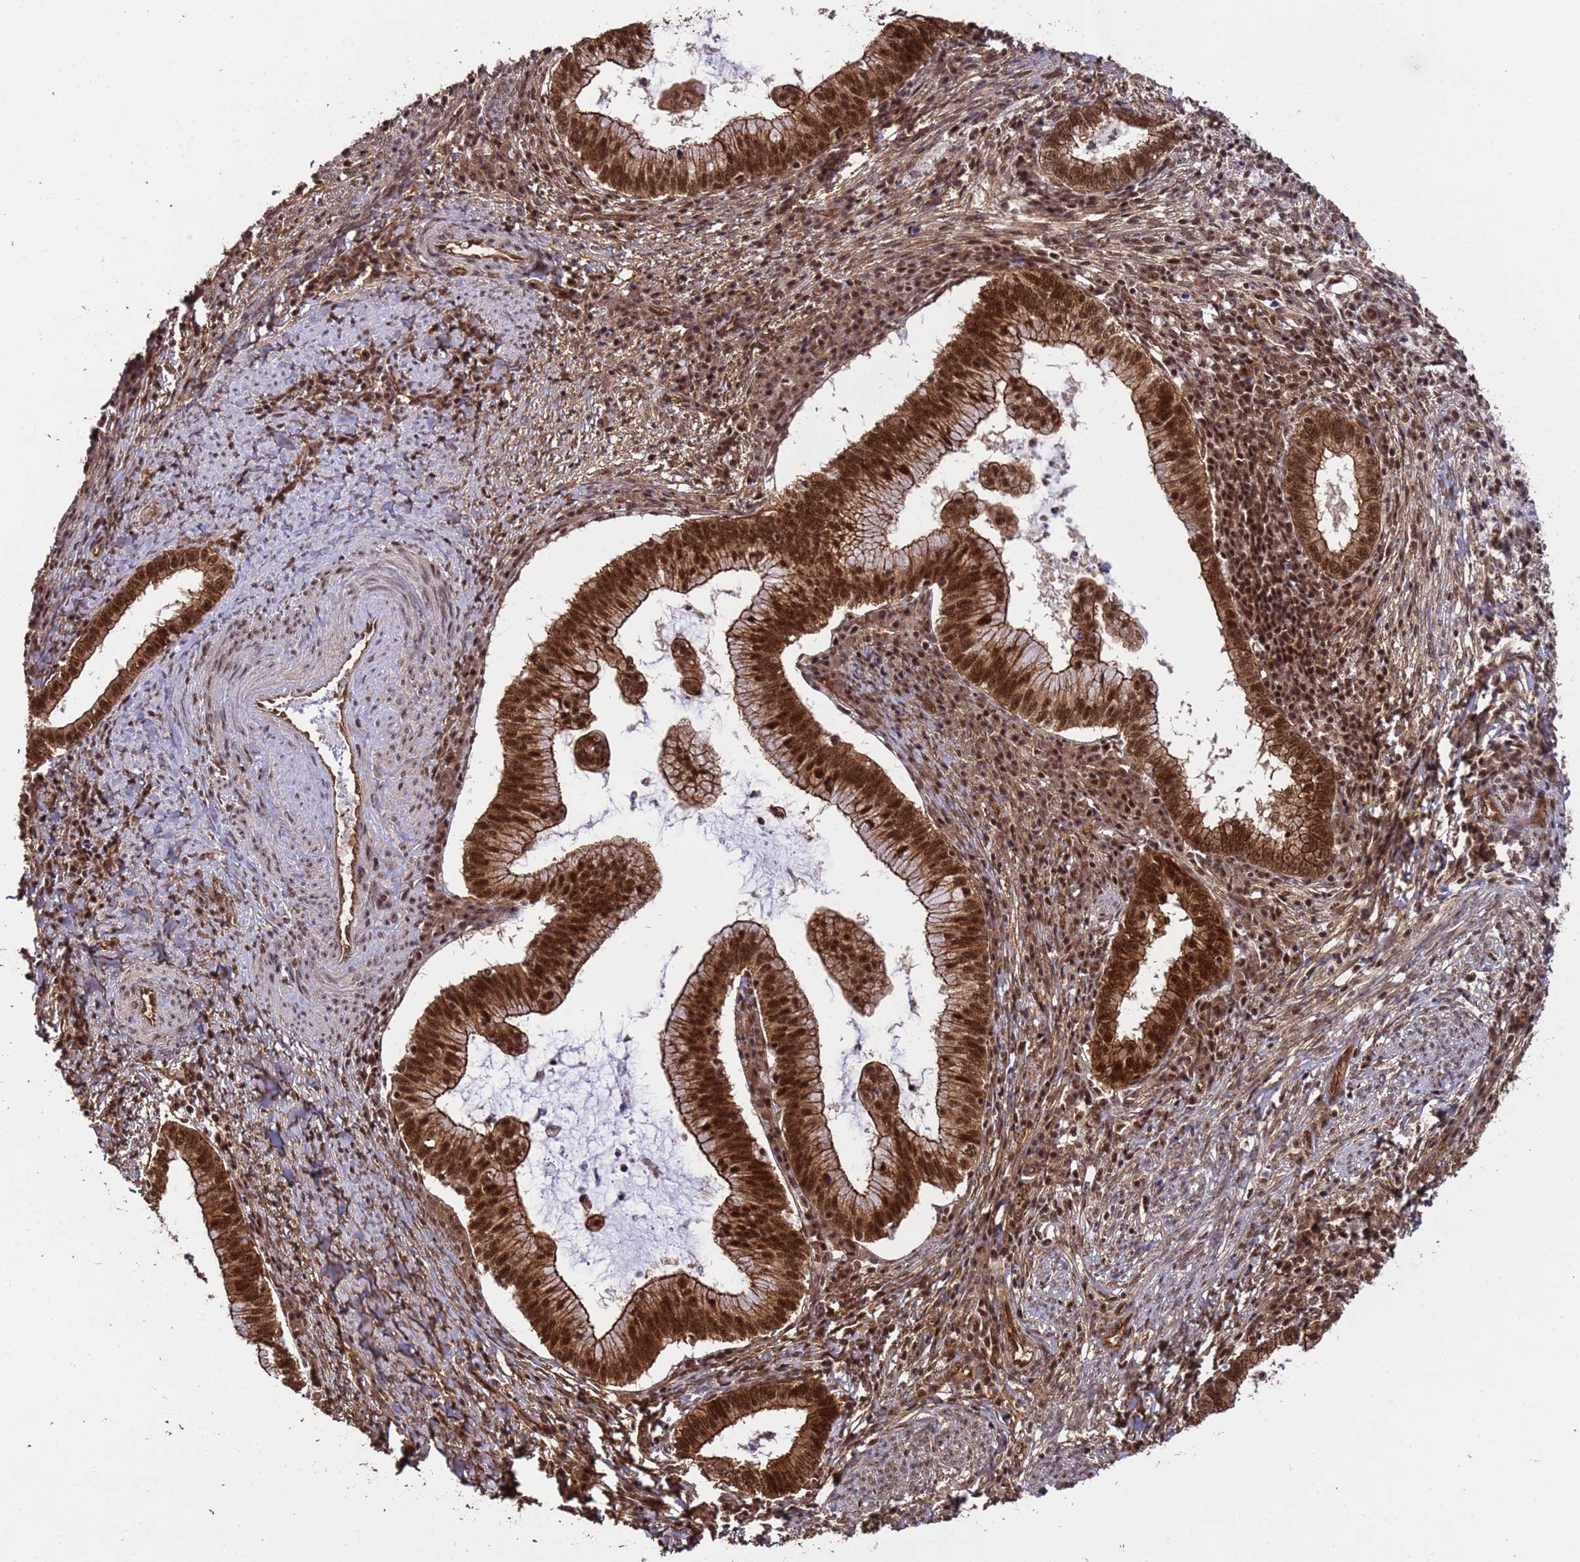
{"staining": {"intensity": "strong", "quantity": ">75%", "location": "cytoplasmic/membranous,nuclear"}, "tissue": "cervical cancer", "cell_type": "Tumor cells", "image_type": "cancer", "snomed": [{"axis": "morphology", "description": "Adenocarcinoma, NOS"}, {"axis": "topography", "description": "Cervix"}], "caption": "High-power microscopy captured an immunohistochemistry (IHC) photomicrograph of cervical adenocarcinoma, revealing strong cytoplasmic/membranous and nuclear staining in about >75% of tumor cells.", "gene": "SYF2", "patient": {"sex": "female", "age": 36}}